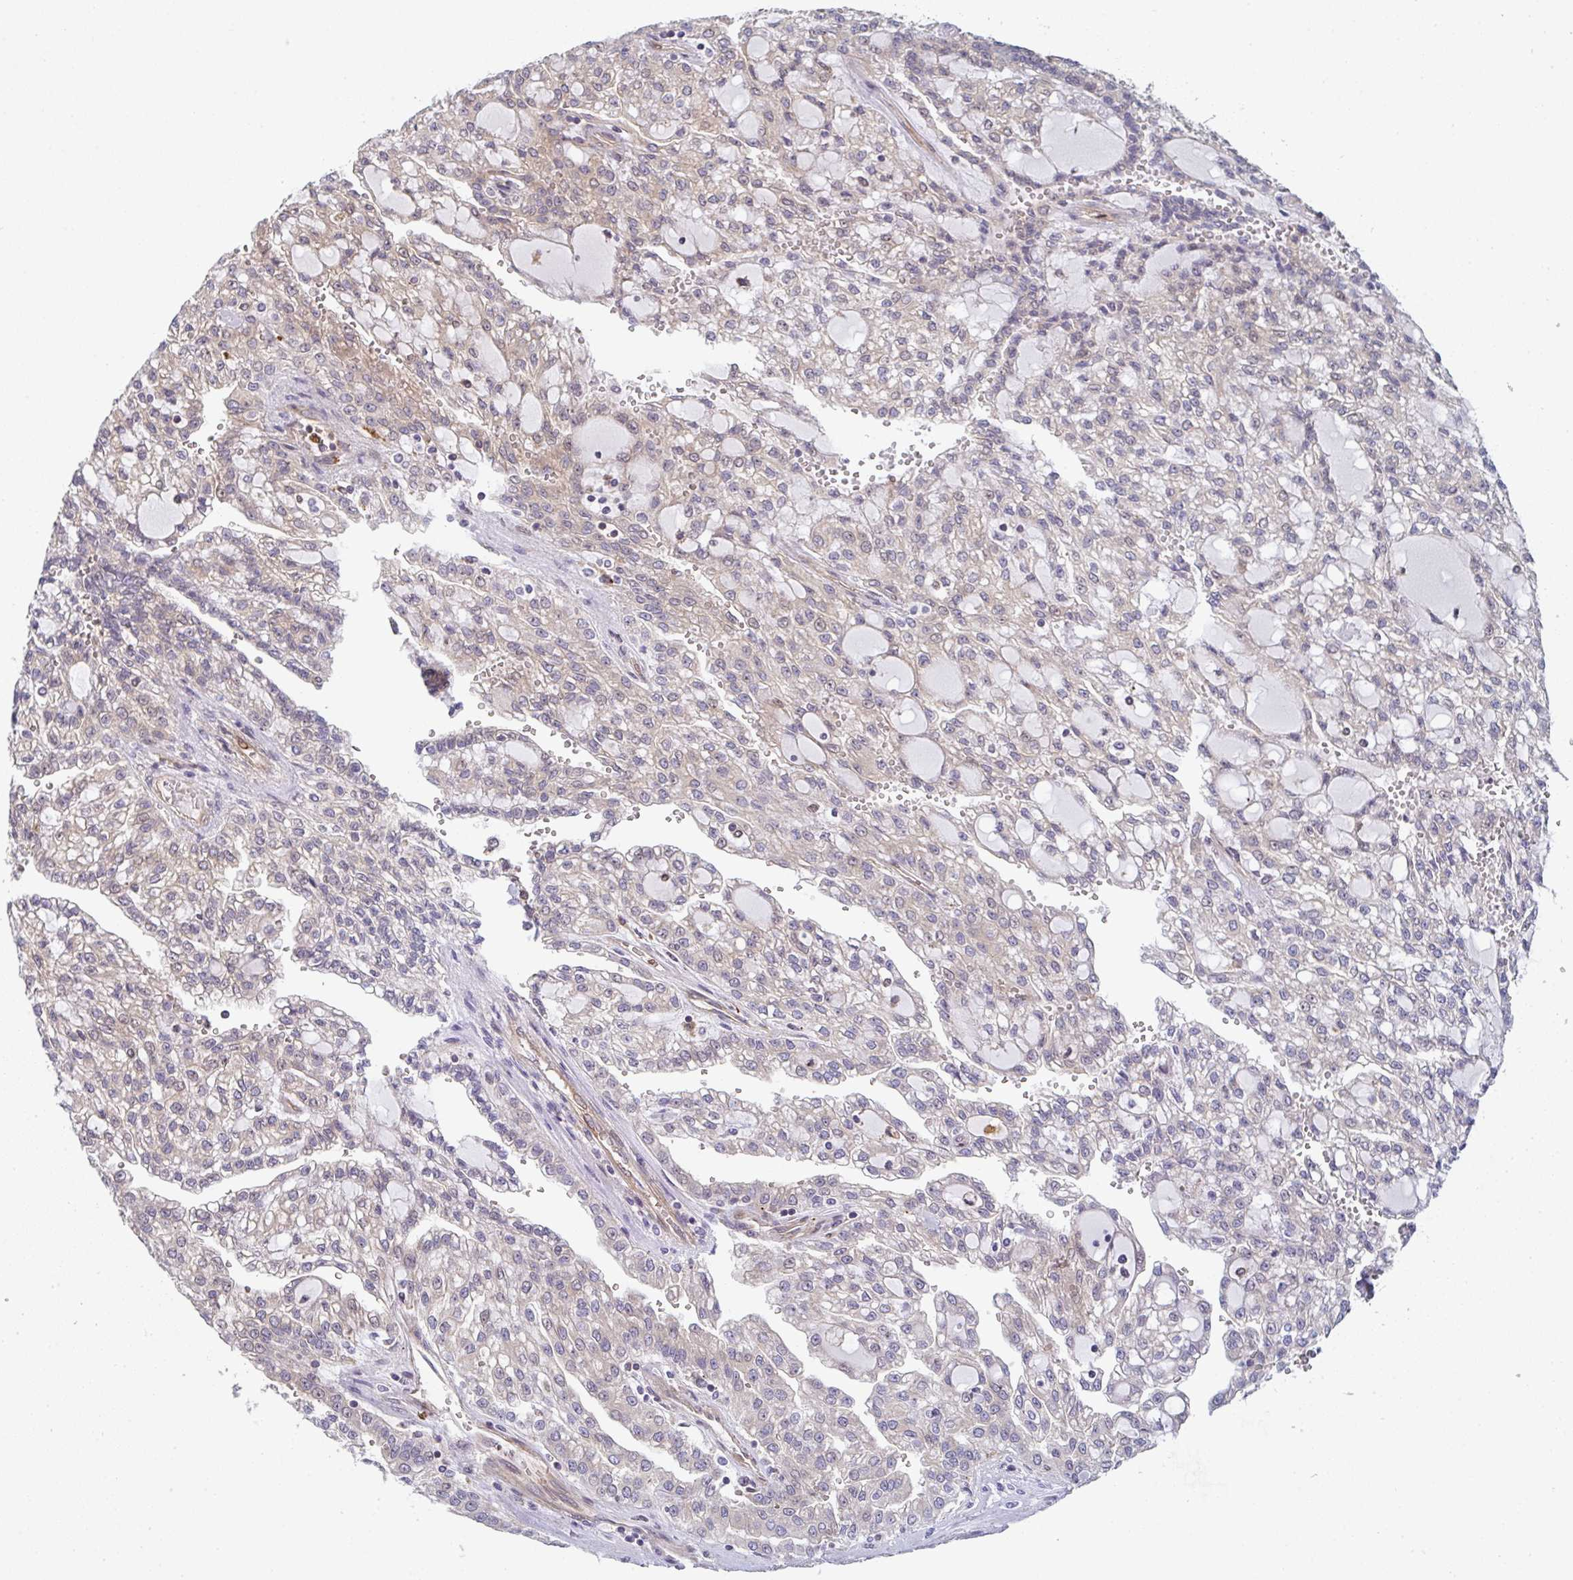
{"staining": {"intensity": "weak", "quantity": "25%-75%", "location": "cytoplasmic/membranous"}, "tissue": "renal cancer", "cell_type": "Tumor cells", "image_type": "cancer", "snomed": [{"axis": "morphology", "description": "Adenocarcinoma, NOS"}, {"axis": "topography", "description": "Kidney"}], "caption": "A histopathology image showing weak cytoplasmic/membranous staining in about 25%-75% of tumor cells in renal adenocarcinoma, as visualized by brown immunohistochemical staining.", "gene": "SIMC1", "patient": {"sex": "male", "age": 63}}